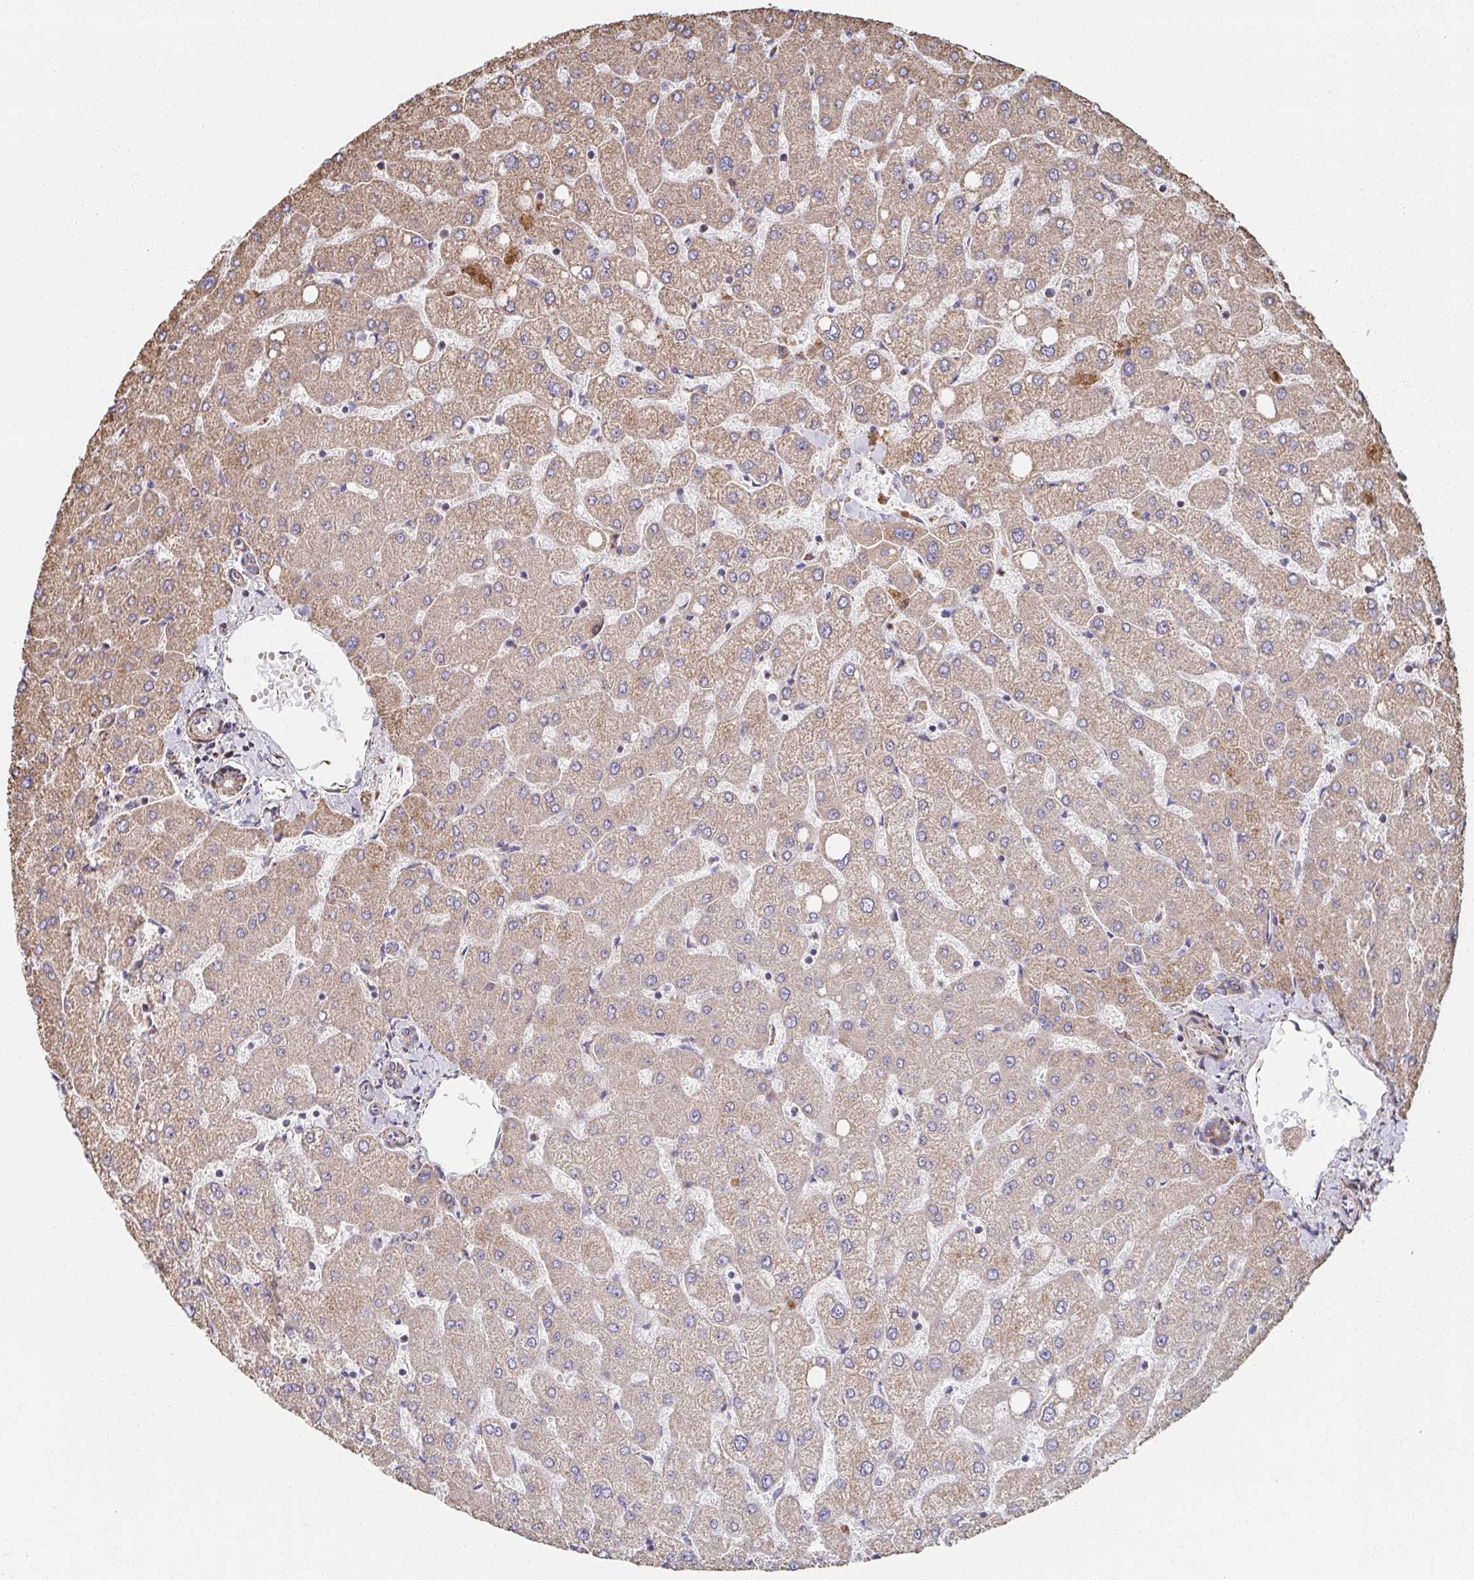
{"staining": {"intensity": "weak", "quantity": "25%-75%", "location": "cytoplasmic/membranous"}, "tissue": "liver", "cell_type": "Cholangiocytes", "image_type": "normal", "snomed": [{"axis": "morphology", "description": "Normal tissue, NOS"}, {"axis": "topography", "description": "Liver"}], "caption": "Brown immunohistochemical staining in normal human liver reveals weak cytoplasmic/membranous expression in approximately 25%-75% of cholangiocytes. (DAB (3,3'-diaminobenzidine) IHC, brown staining for protein, blue staining for nuclei).", "gene": "SAT1", "patient": {"sex": "female", "age": 54}}